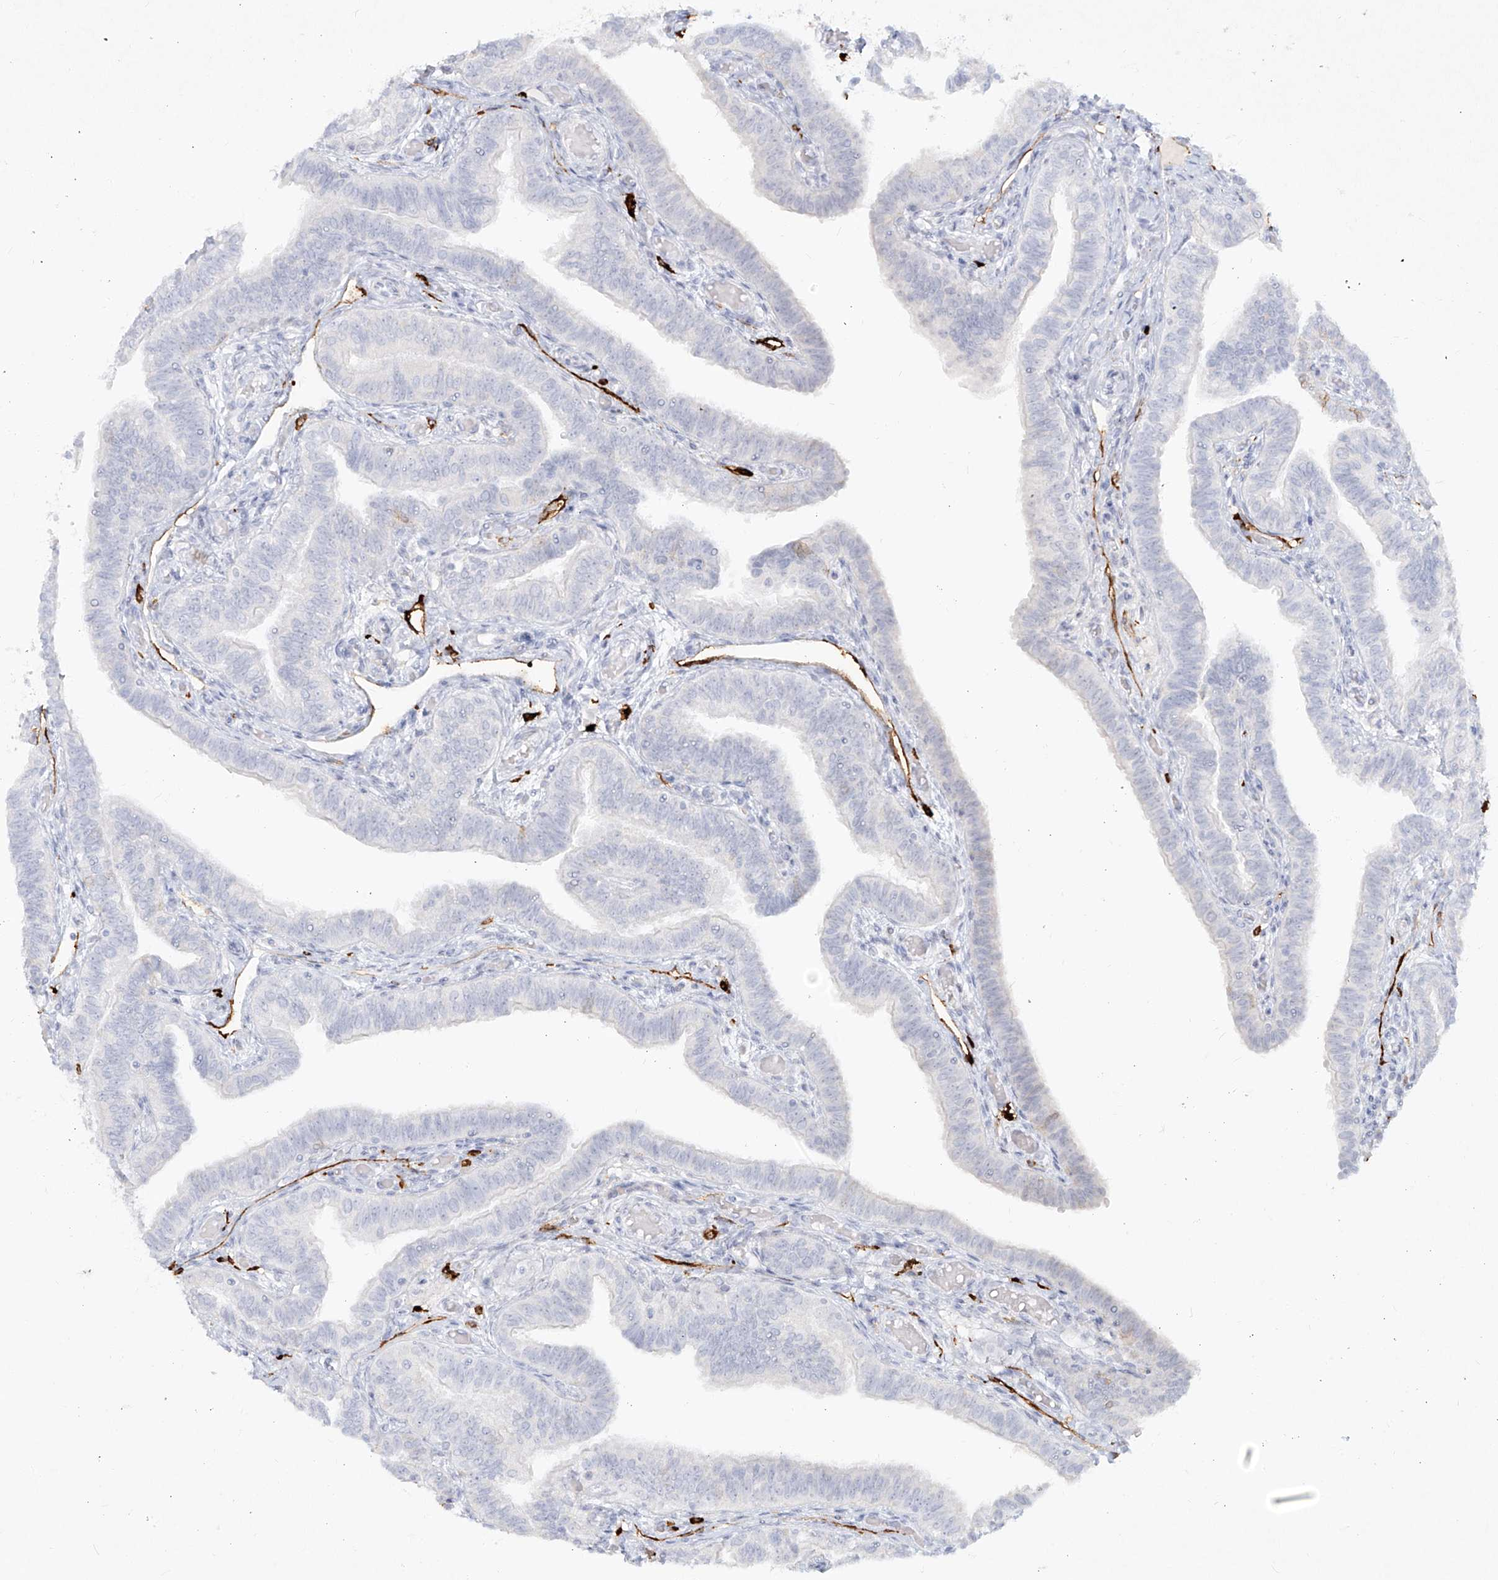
{"staining": {"intensity": "negative", "quantity": "none", "location": "none"}, "tissue": "fallopian tube", "cell_type": "Glandular cells", "image_type": "normal", "snomed": [{"axis": "morphology", "description": "Normal tissue, NOS"}, {"axis": "topography", "description": "Fallopian tube"}], "caption": "Immunohistochemical staining of unremarkable fallopian tube displays no significant expression in glandular cells.", "gene": "CD209", "patient": {"sex": "female", "age": 39}}